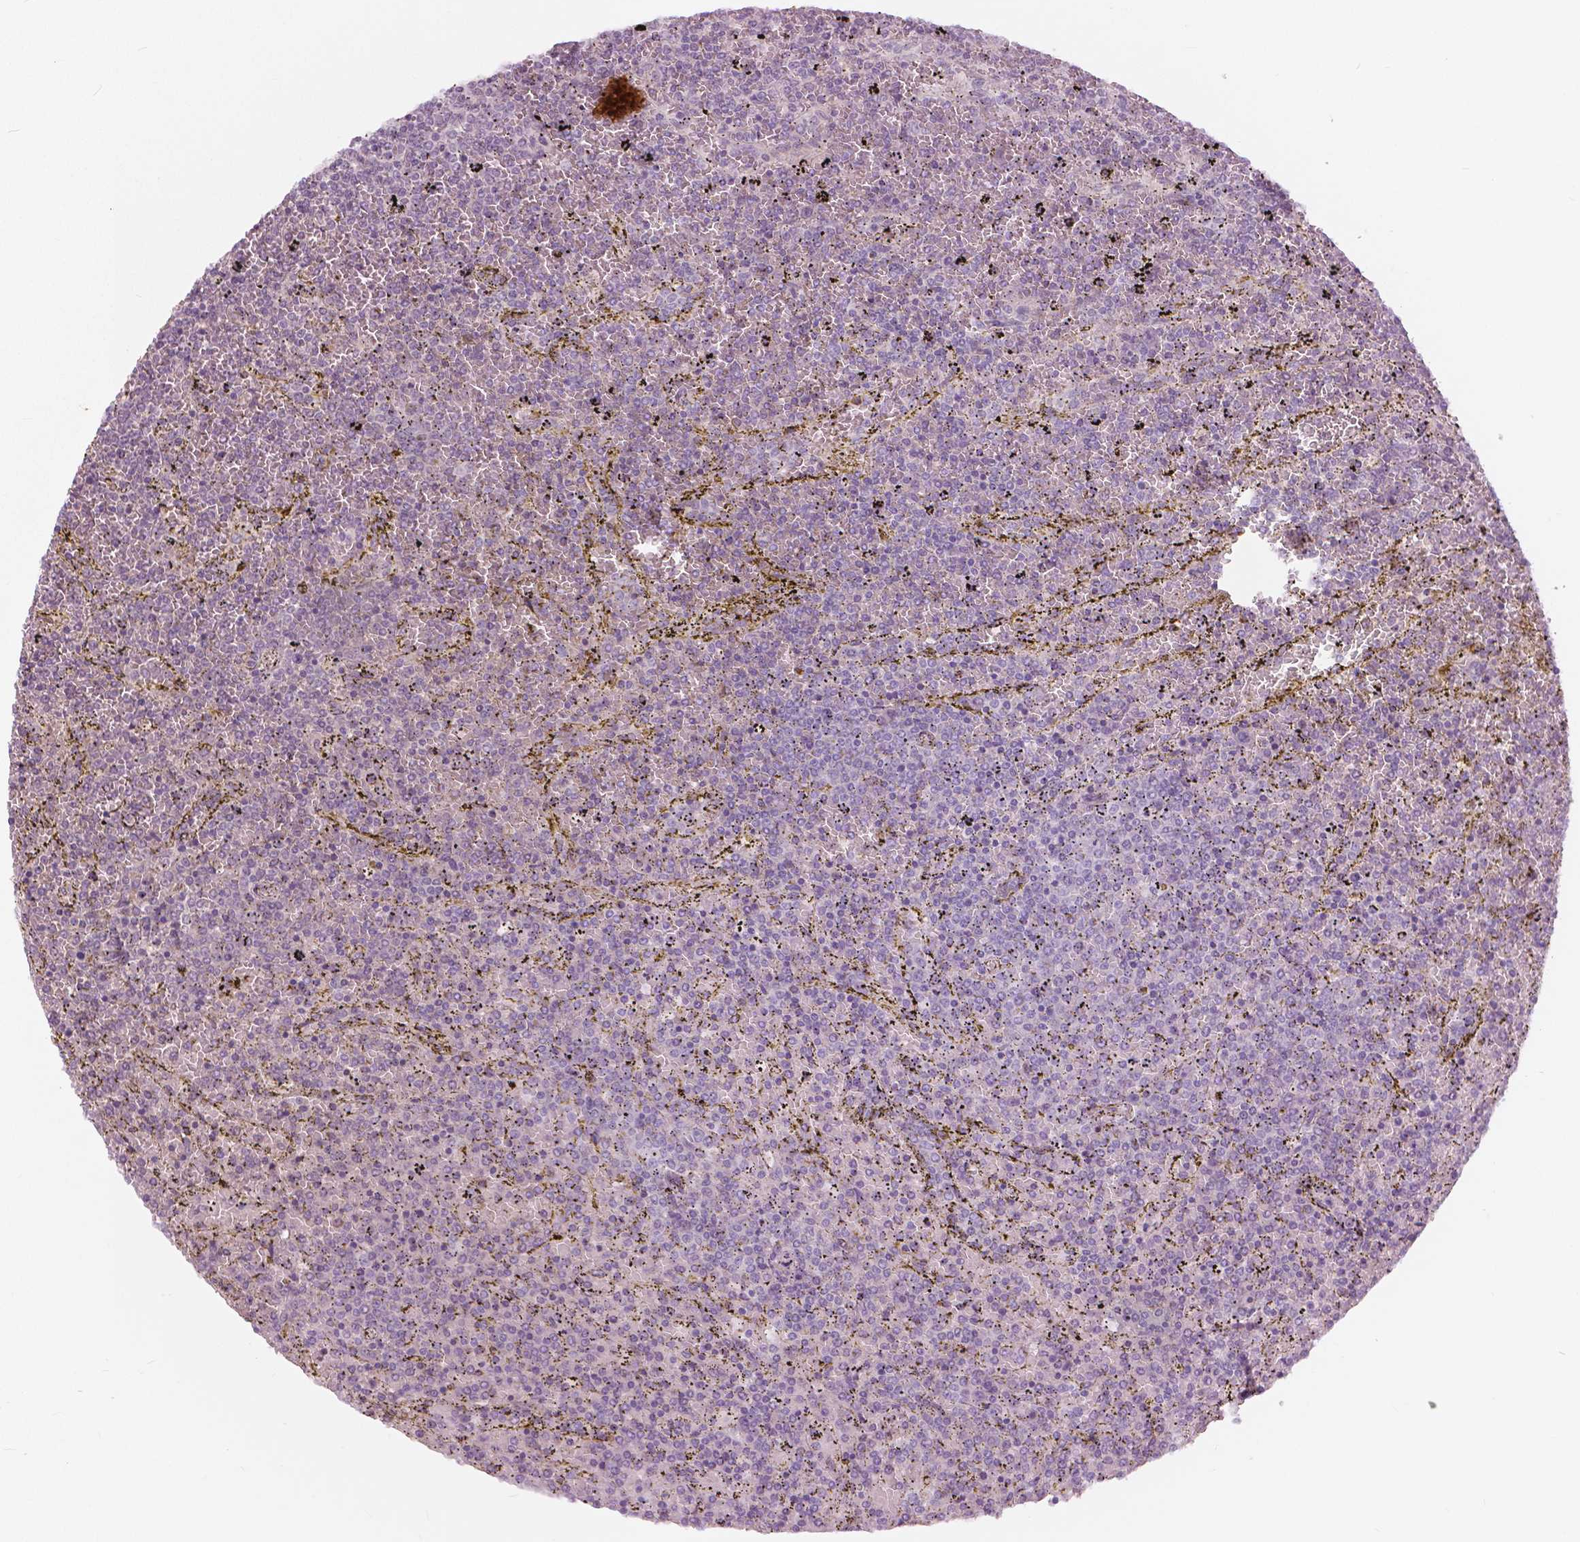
{"staining": {"intensity": "negative", "quantity": "none", "location": "none"}, "tissue": "lymphoma", "cell_type": "Tumor cells", "image_type": "cancer", "snomed": [{"axis": "morphology", "description": "Malignant lymphoma, non-Hodgkin's type, Low grade"}, {"axis": "topography", "description": "Spleen"}], "caption": "Tumor cells show no significant positivity in lymphoma.", "gene": "ANGPTL4", "patient": {"sex": "female", "age": 77}}